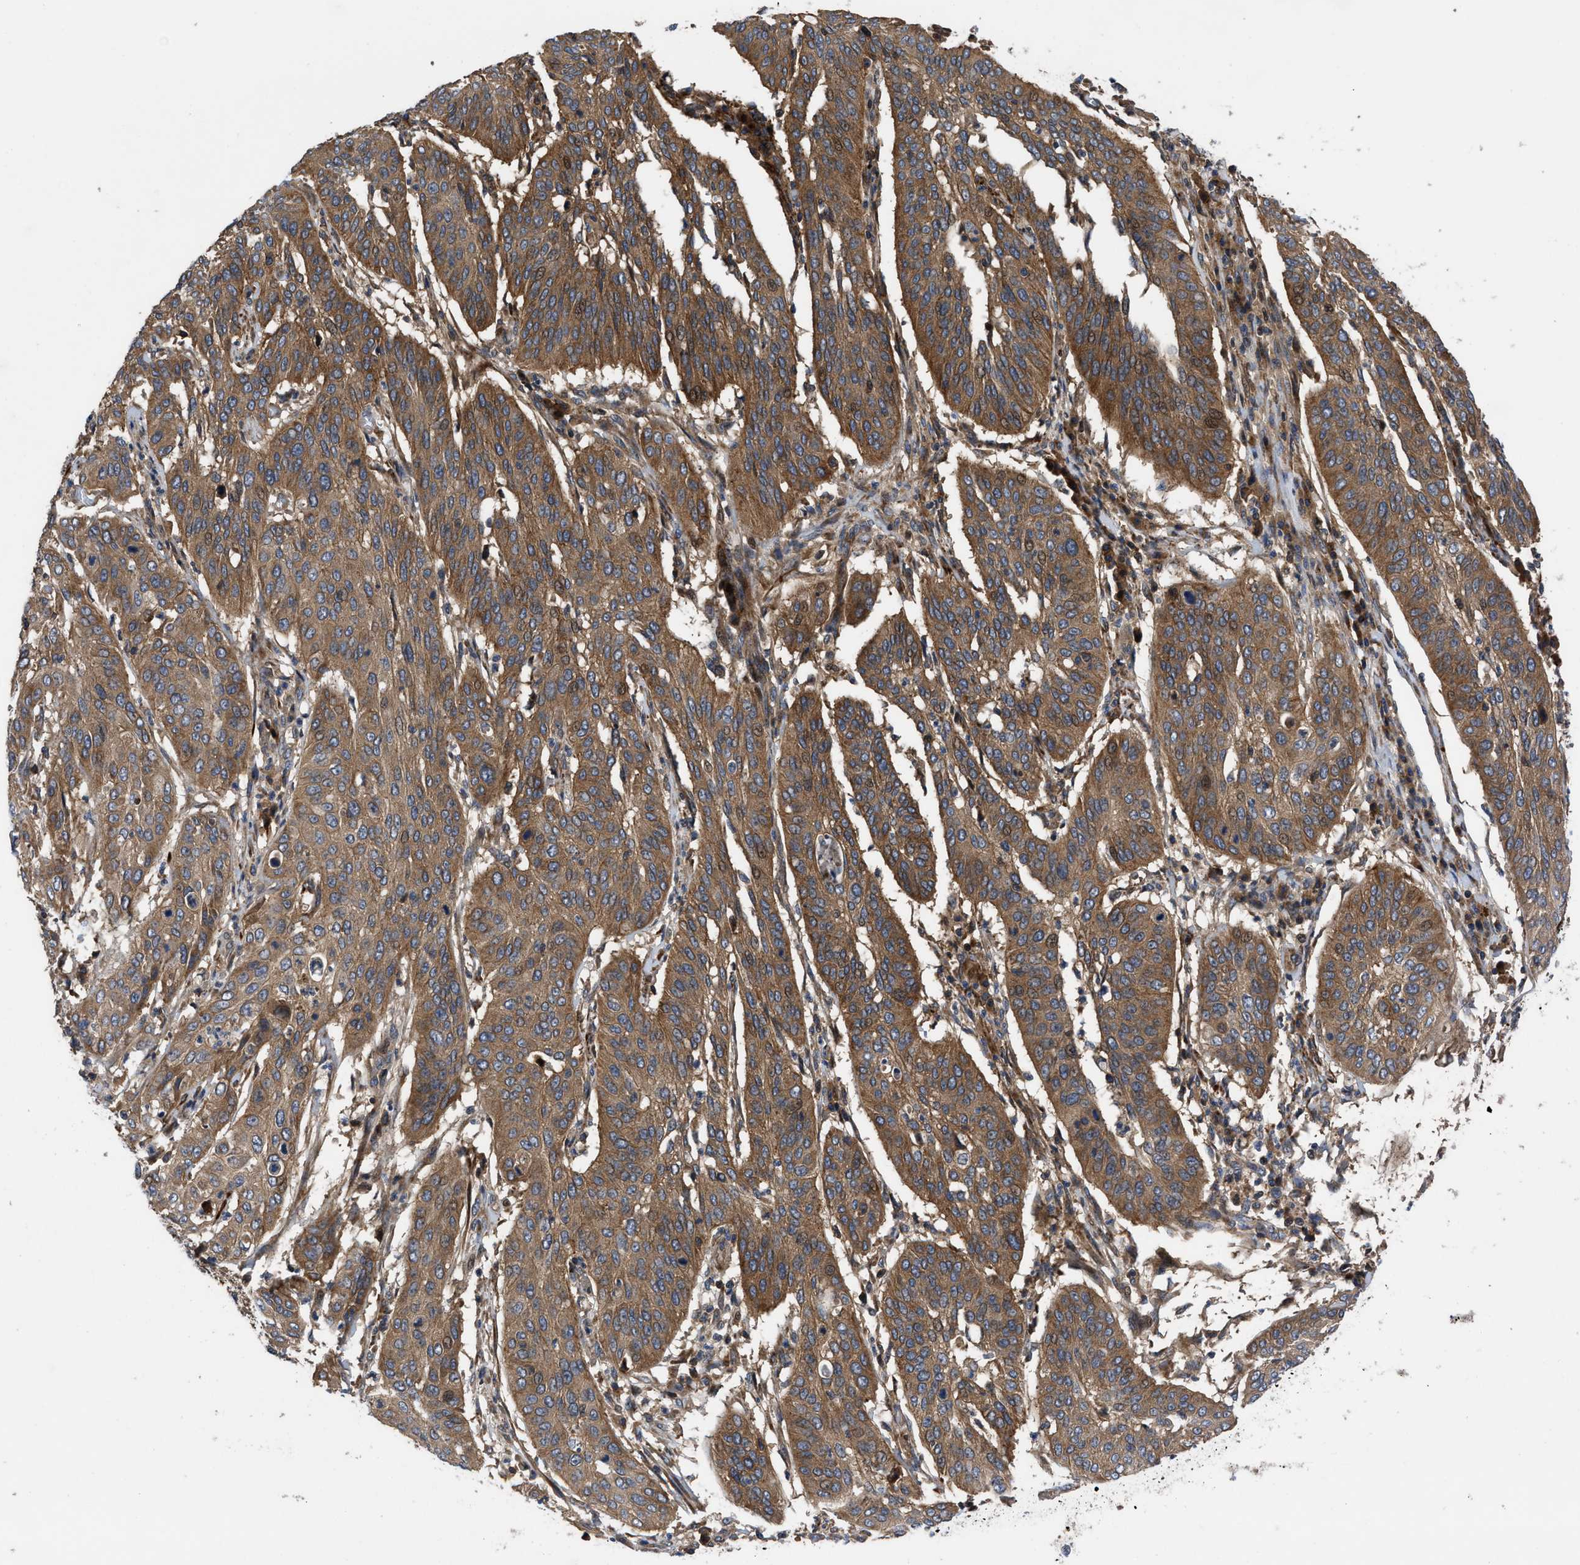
{"staining": {"intensity": "moderate", "quantity": ">75%", "location": "cytoplasmic/membranous"}, "tissue": "cervical cancer", "cell_type": "Tumor cells", "image_type": "cancer", "snomed": [{"axis": "morphology", "description": "Normal tissue, NOS"}, {"axis": "morphology", "description": "Squamous cell carcinoma, NOS"}, {"axis": "topography", "description": "Cervix"}], "caption": "Cervical cancer (squamous cell carcinoma) stained with immunohistochemistry displays moderate cytoplasmic/membranous positivity in approximately >75% of tumor cells.", "gene": "CNNM3", "patient": {"sex": "female", "age": 39}}